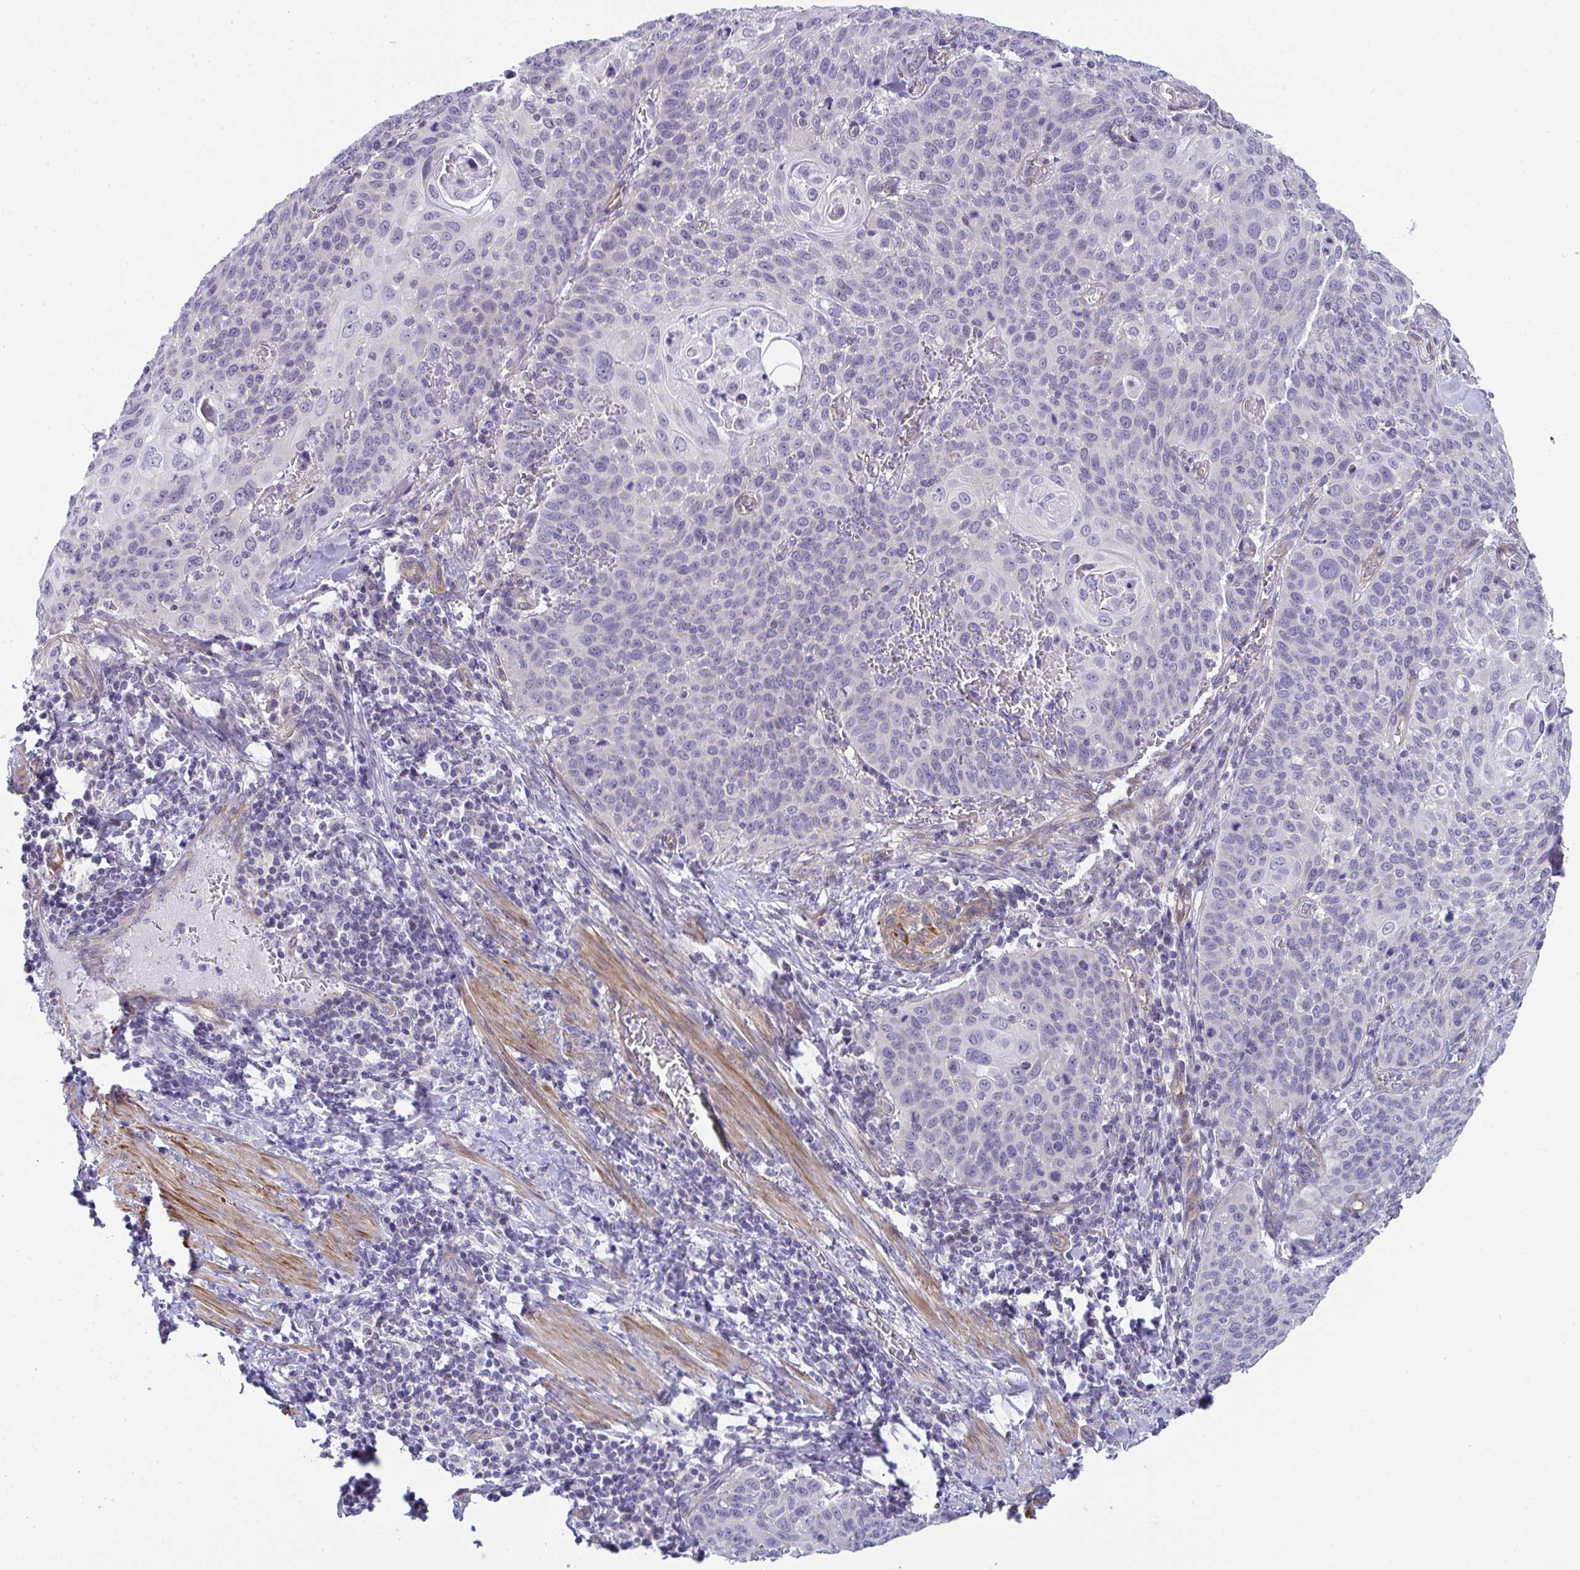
{"staining": {"intensity": "negative", "quantity": "none", "location": "none"}, "tissue": "cervical cancer", "cell_type": "Tumor cells", "image_type": "cancer", "snomed": [{"axis": "morphology", "description": "Squamous cell carcinoma, NOS"}, {"axis": "topography", "description": "Cervix"}], "caption": "IHC histopathology image of human cervical cancer stained for a protein (brown), which reveals no positivity in tumor cells.", "gene": "MYL12A", "patient": {"sex": "female", "age": 65}}